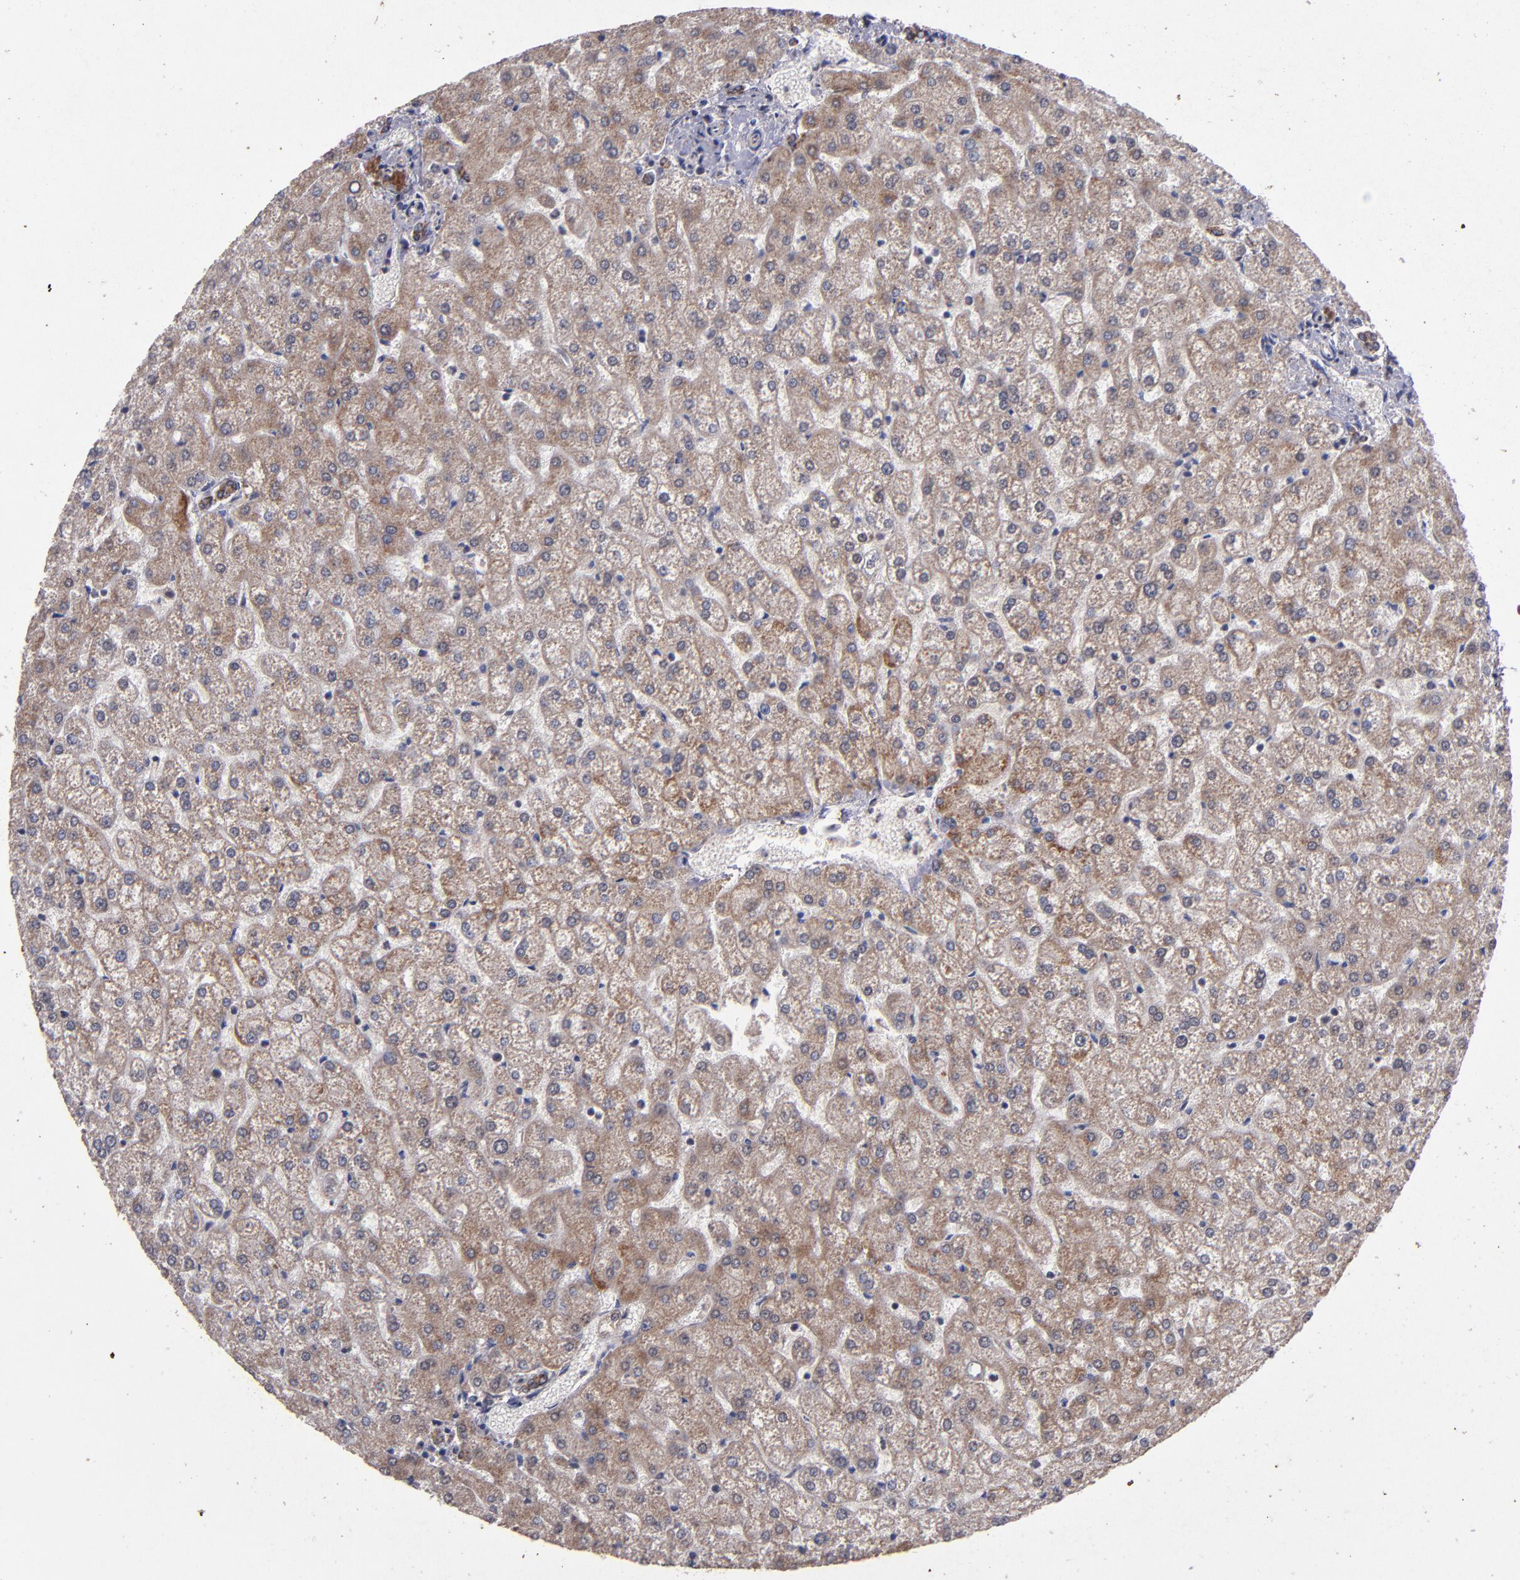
{"staining": {"intensity": "moderate", "quantity": ">75%", "location": "cytoplasmic/membranous"}, "tissue": "liver", "cell_type": "Cholangiocytes", "image_type": "normal", "snomed": [{"axis": "morphology", "description": "Normal tissue, NOS"}, {"axis": "topography", "description": "Liver"}], "caption": "High-power microscopy captured an IHC micrograph of unremarkable liver, revealing moderate cytoplasmic/membranous expression in approximately >75% of cholangiocytes.", "gene": "TIMM9", "patient": {"sex": "female", "age": 32}}